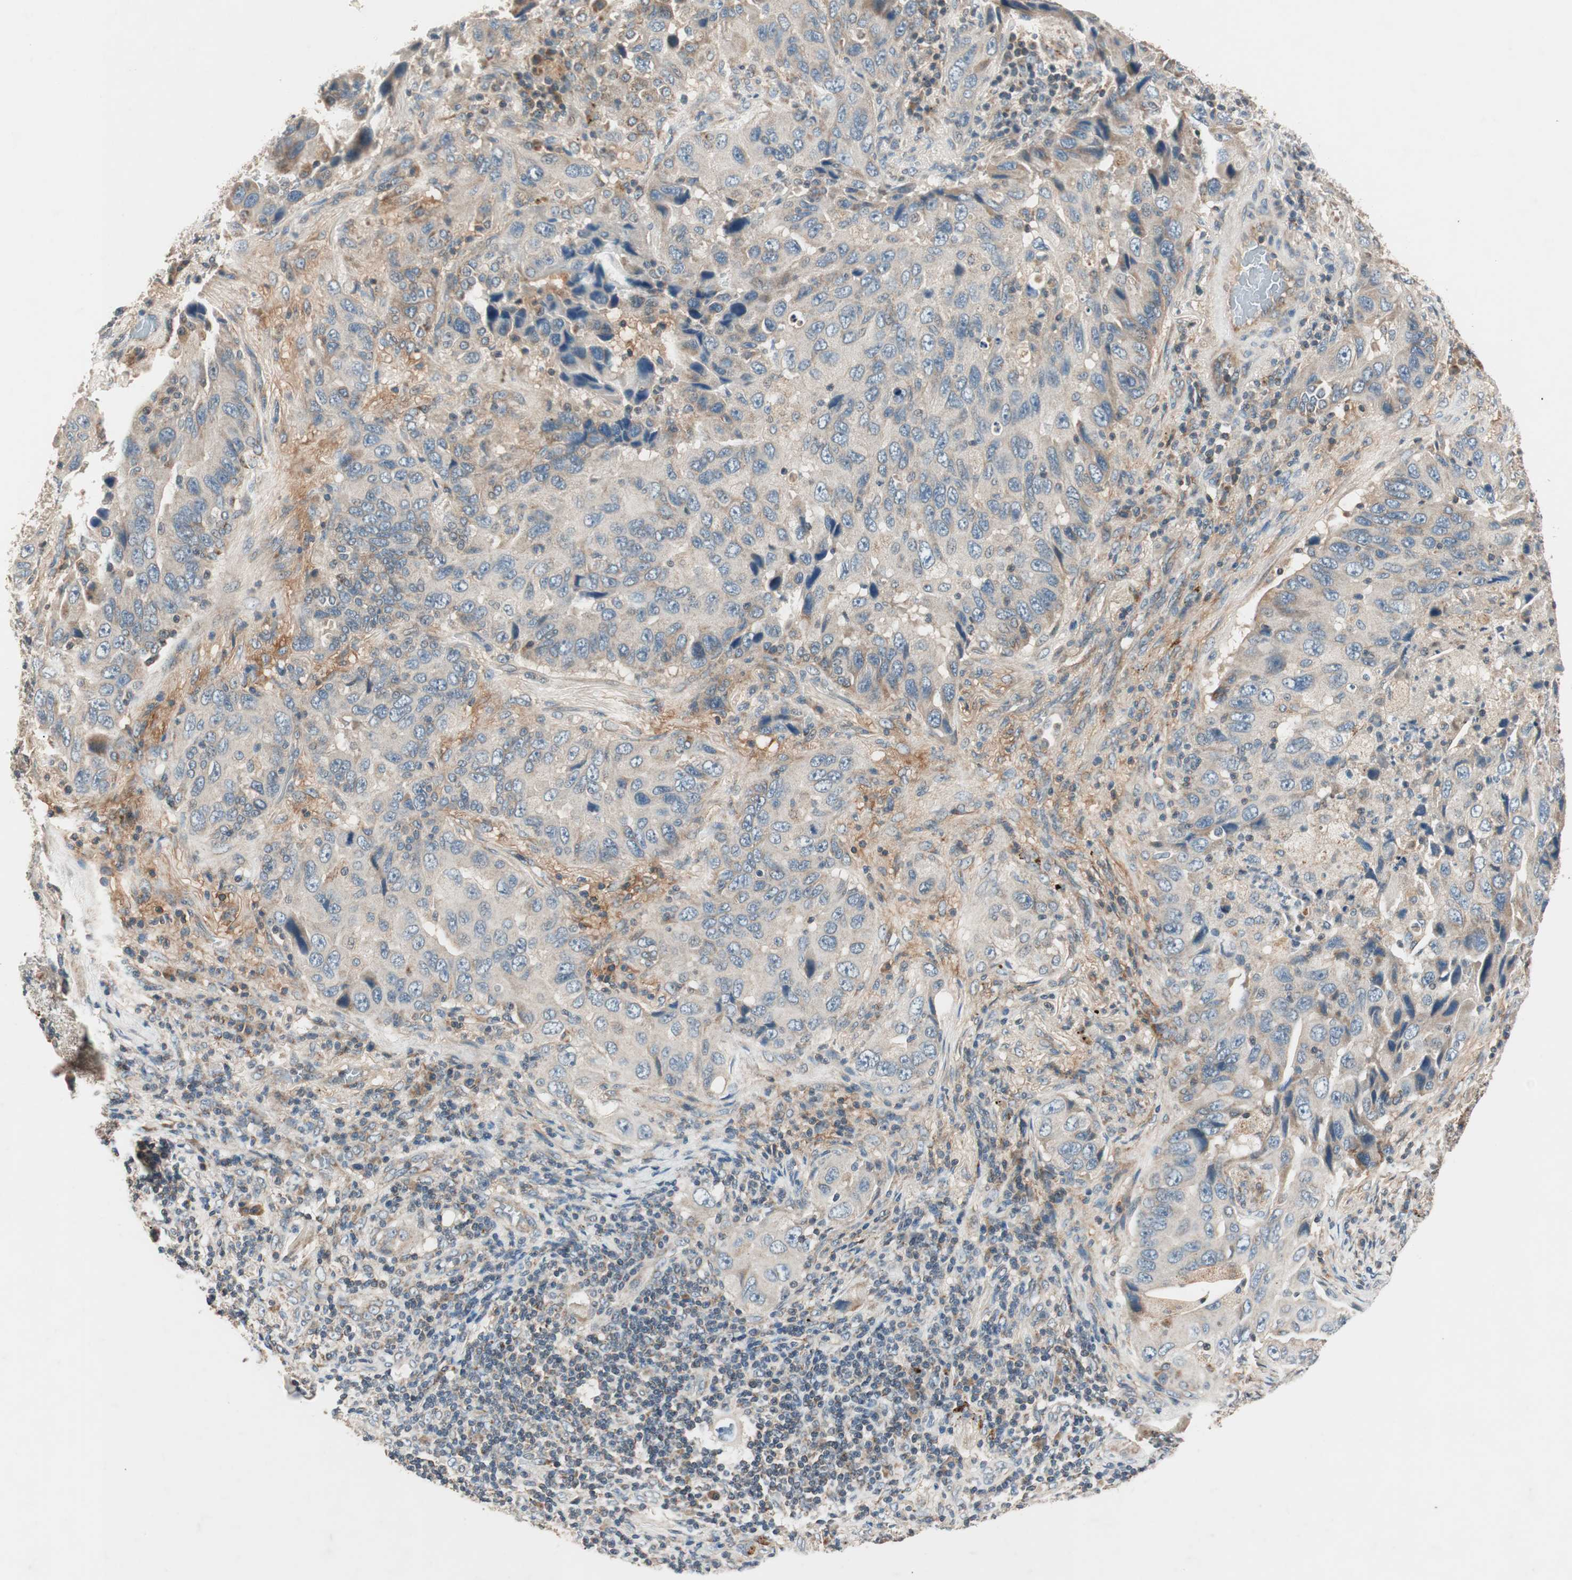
{"staining": {"intensity": "weak", "quantity": "<25%", "location": "cytoplasmic/membranous"}, "tissue": "lung cancer", "cell_type": "Tumor cells", "image_type": "cancer", "snomed": [{"axis": "morphology", "description": "Adenocarcinoma, NOS"}, {"axis": "topography", "description": "Lung"}], "caption": "DAB (3,3'-diaminobenzidine) immunohistochemical staining of lung cancer reveals no significant positivity in tumor cells. (Brightfield microscopy of DAB (3,3'-diaminobenzidine) immunohistochemistry (IHC) at high magnification).", "gene": "HPN", "patient": {"sex": "female", "age": 65}}